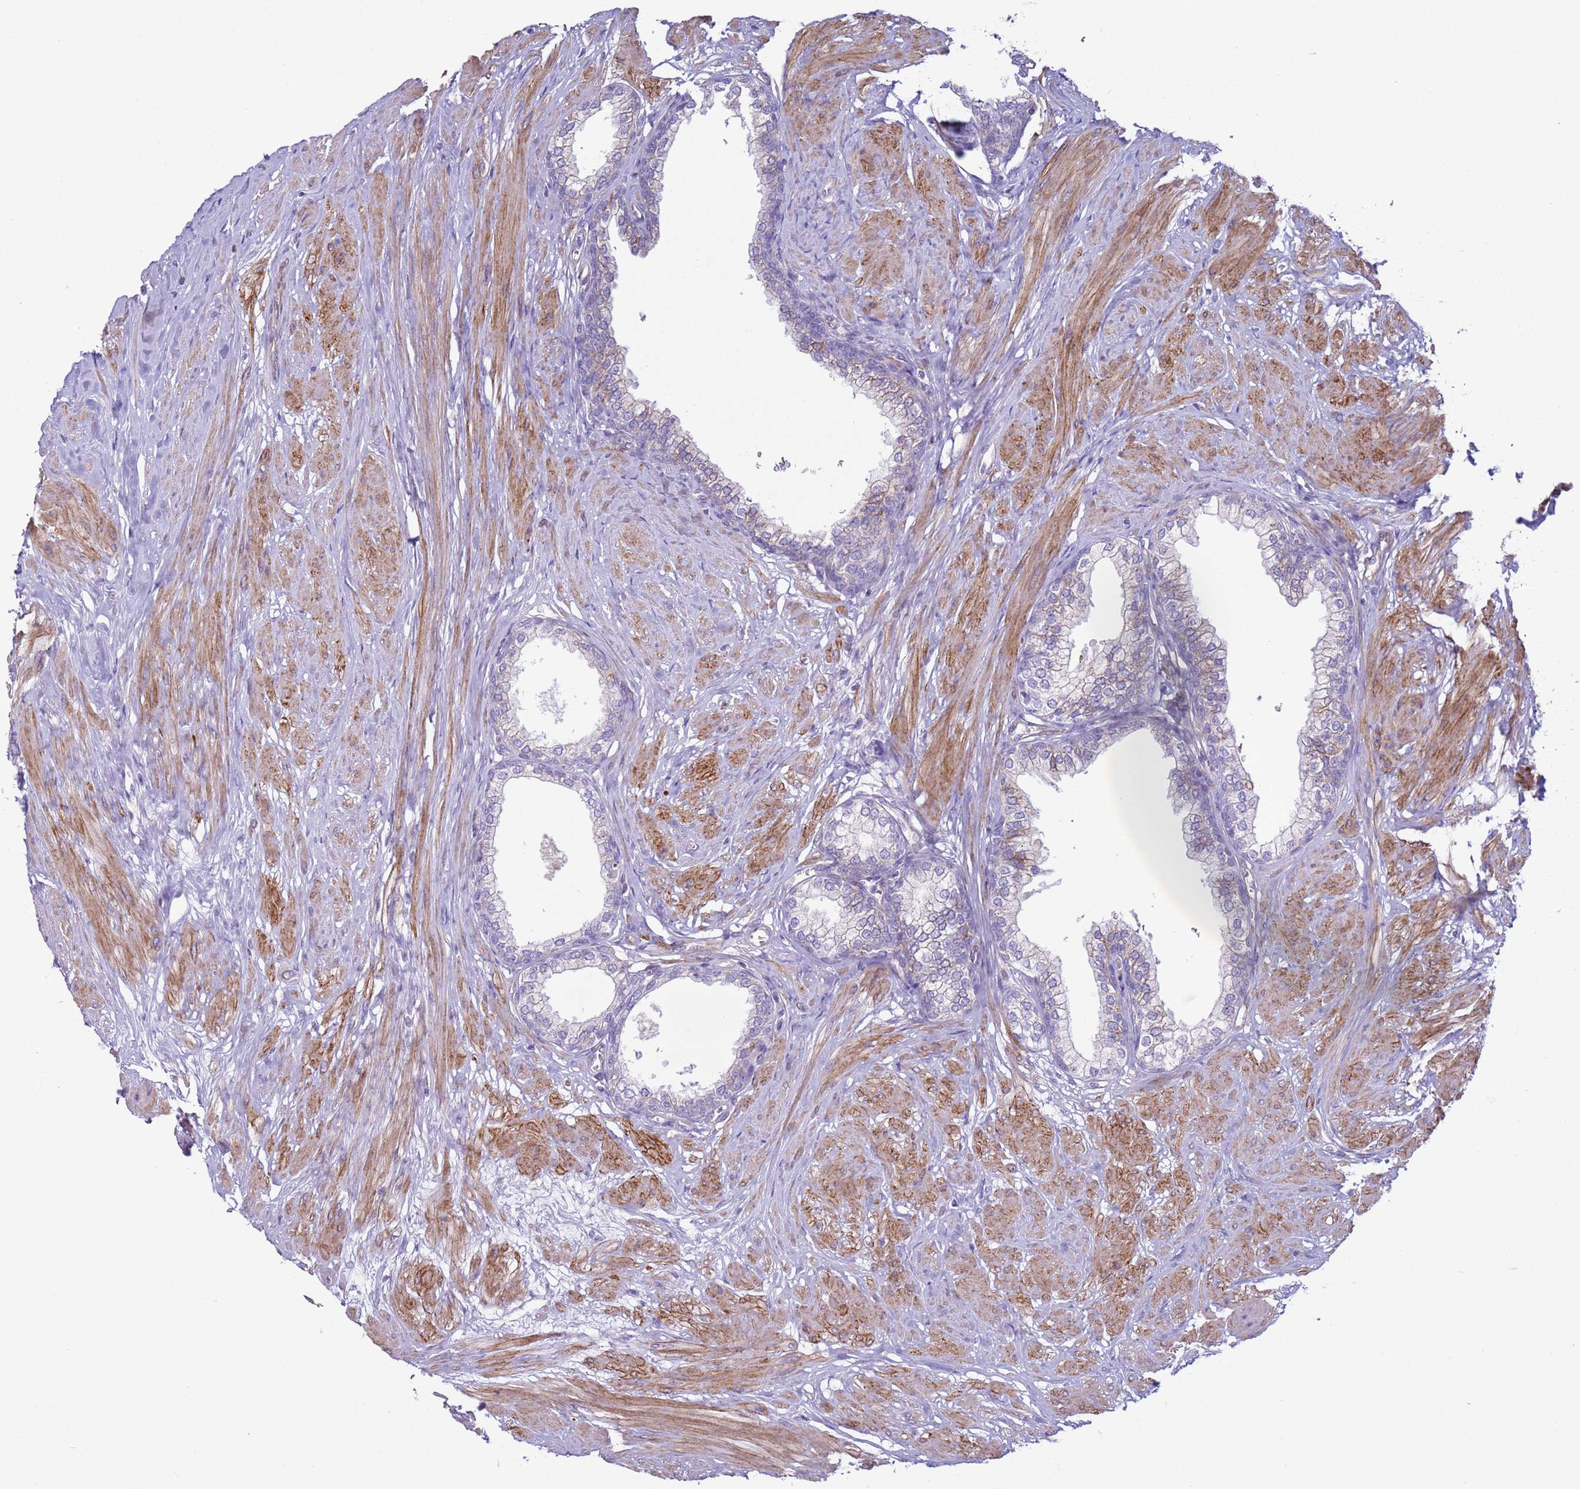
{"staining": {"intensity": "negative", "quantity": "none", "location": "none"}, "tissue": "prostate", "cell_type": "Glandular cells", "image_type": "normal", "snomed": [{"axis": "morphology", "description": "Normal tissue, NOS"}, {"axis": "morphology", "description": "Urothelial carcinoma, Low grade"}, {"axis": "topography", "description": "Urinary bladder"}, {"axis": "topography", "description": "Prostate"}], "caption": "Immunohistochemical staining of unremarkable prostate exhibits no significant expression in glandular cells.", "gene": "HEATR1", "patient": {"sex": "male", "age": 60}}